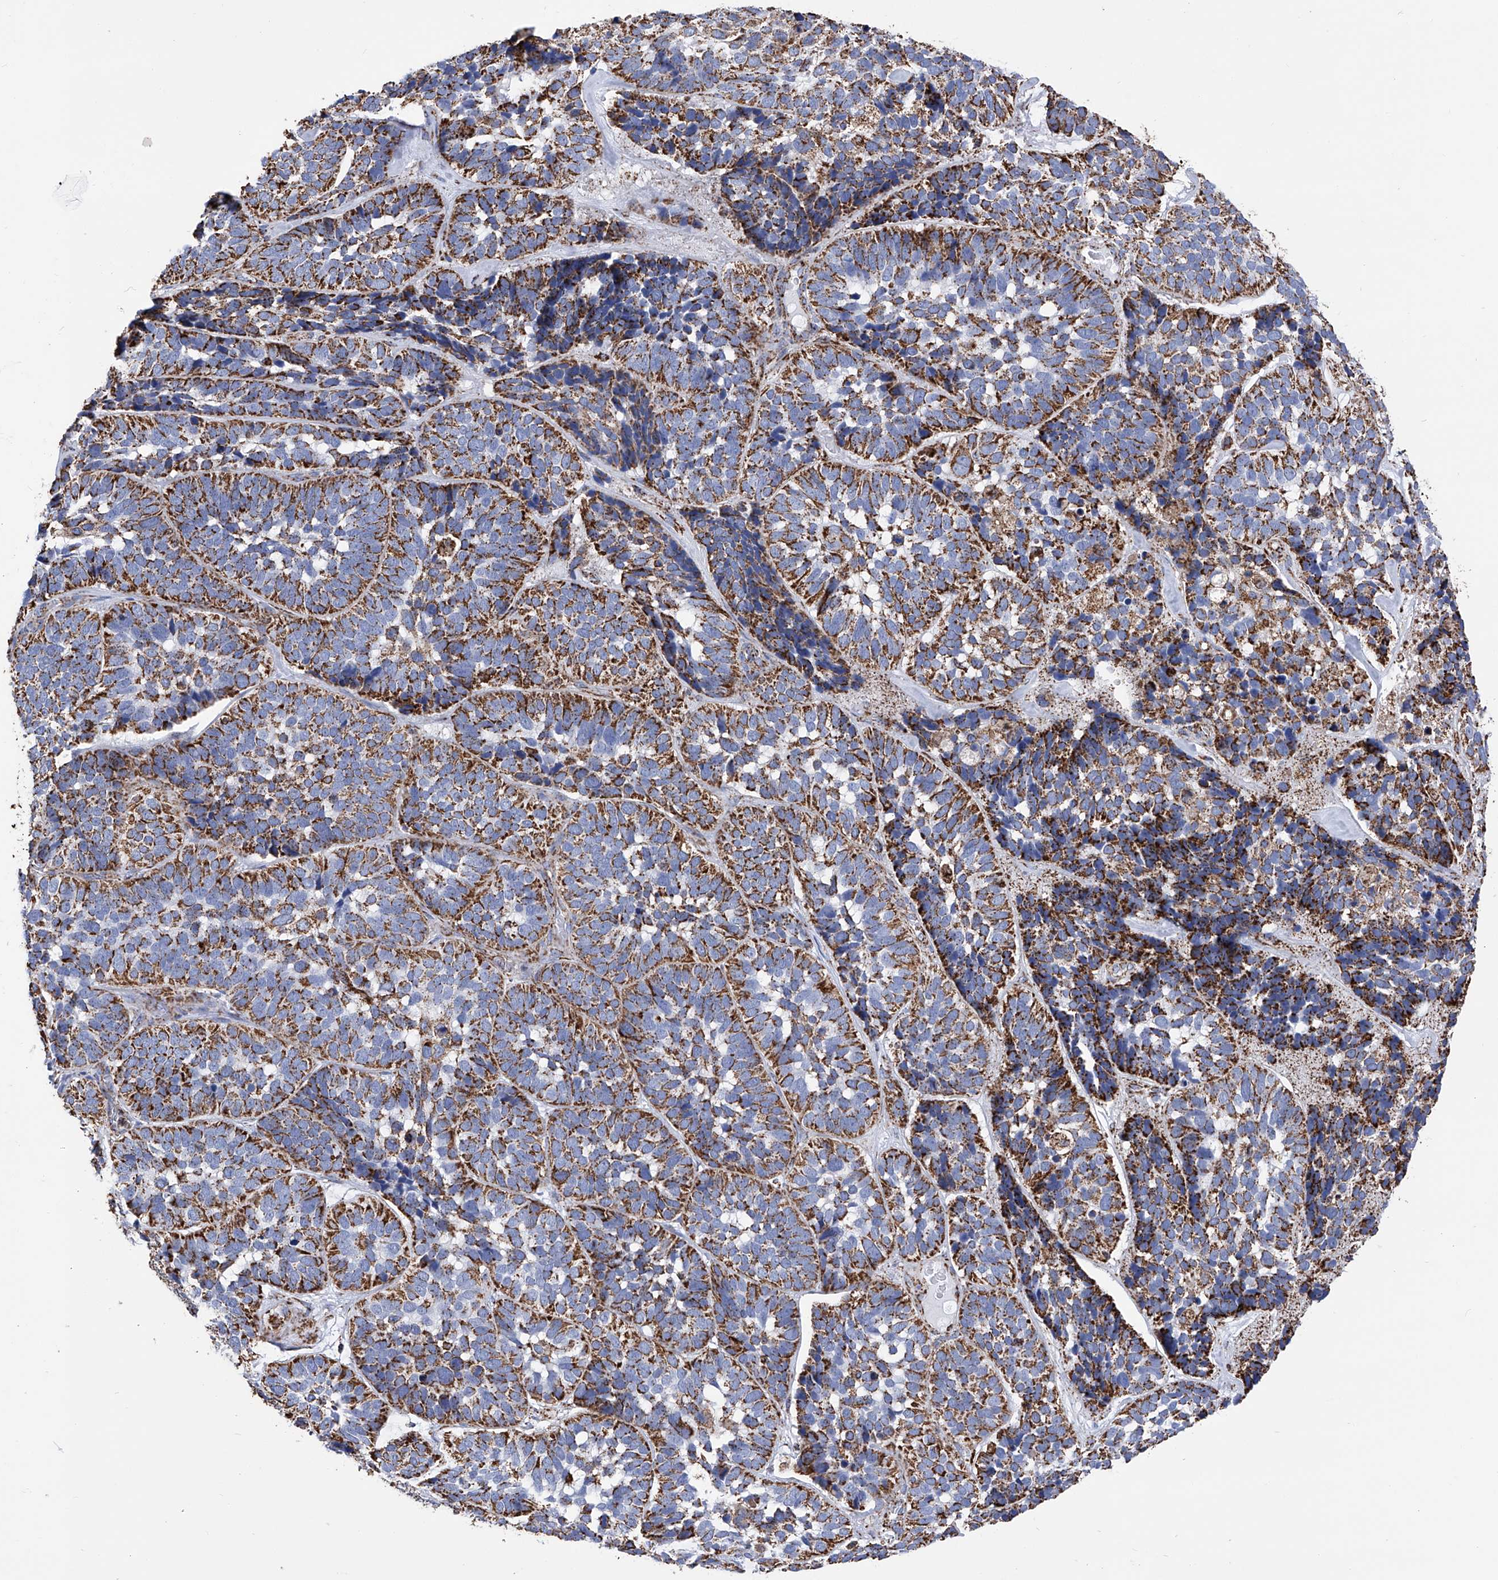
{"staining": {"intensity": "strong", "quantity": ">75%", "location": "cytoplasmic/membranous"}, "tissue": "skin cancer", "cell_type": "Tumor cells", "image_type": "cancer", "snomed": [{"axis": "morphology", "description": "Basal cell carcinoma"}, {"axis": "topography", "description": "Skin"}], "caption": "Skin basal cell carcinoma stained with IHC displays strong cytoplasmic/membranous staining in approximately >75% of tumor cells.", "gene": "ATP5PF", "patient": {"sex": "male", "age": 62}}